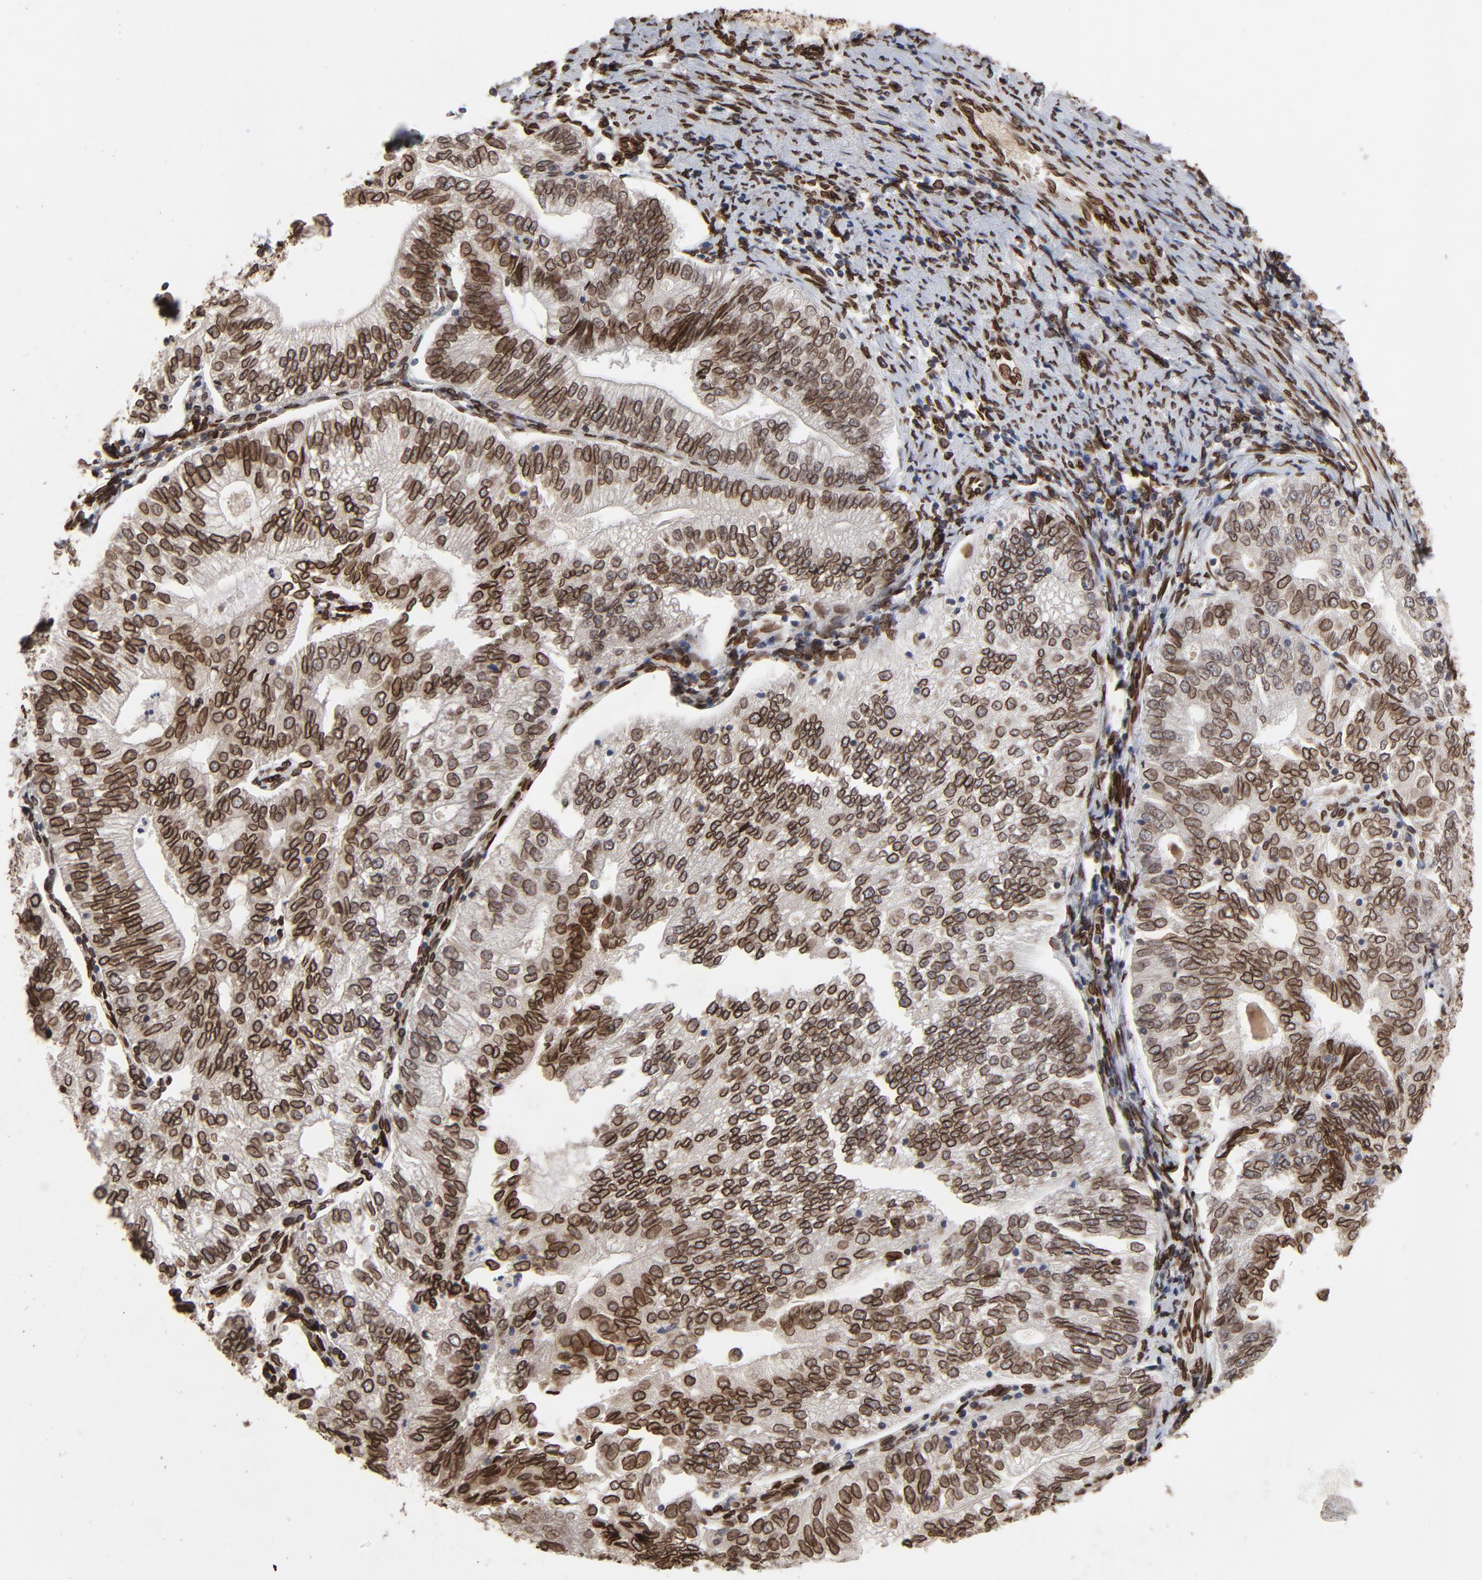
{"staining": {"intensity": "strong", "quantity": ">75%", "location": "cytoplasmic/membranous,nuclear"}, "tissue": "endometrial cancer", "cell_type": "Tumor cells", "image_type": "cancer", "snomed": [{"axis": "morphology", "description": "Adenocarcinoma, NOS"}, {"axis": "topography", "description": "Endometrium"}], "caption": "A high amount of strong cytoplasmic/membranous and nuclear positivity is identified in approximately >75% of tumor cells in endometrial cancer (adenocarcinoma) tissue.", "gene": "LMNA", "patient": {"sex": "female", "age": 69}}